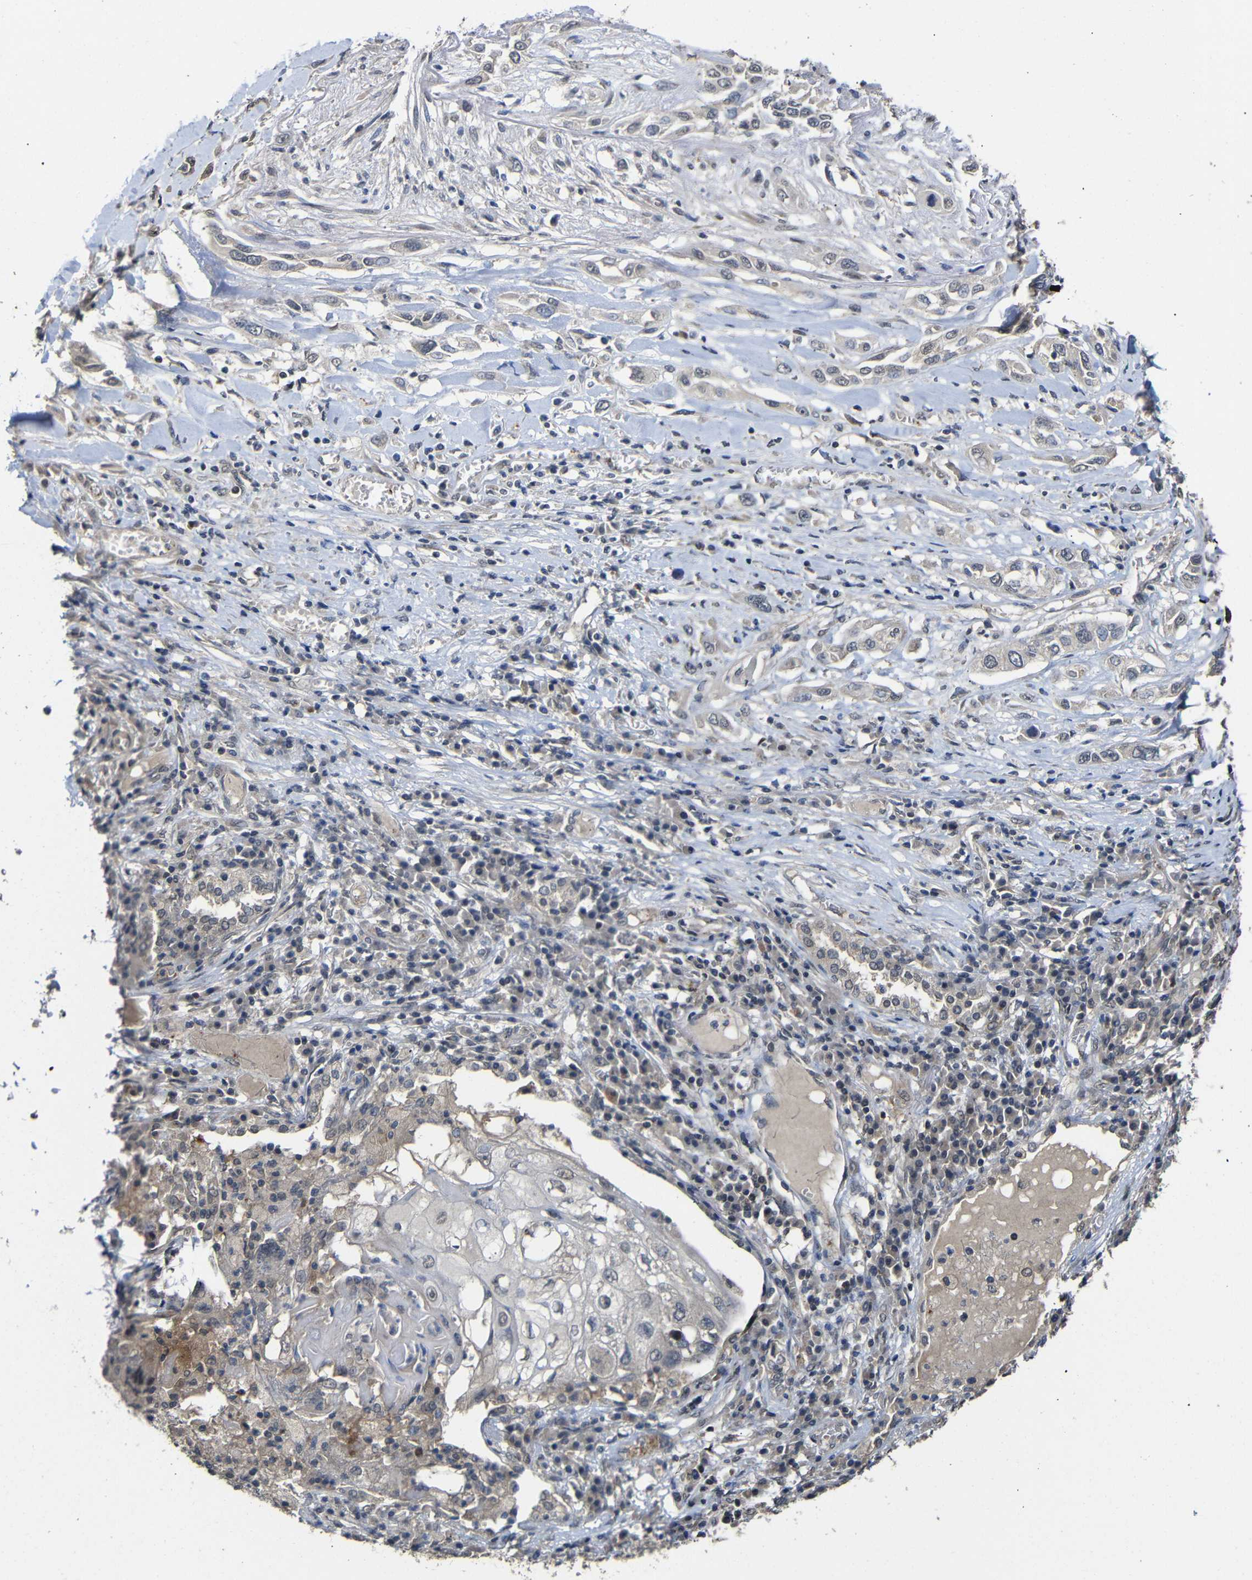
{"staining": {"intensity": "negative", "quantity": "none", "location": "none"}, "tissue": "lung cancer", "cell_type": "Tumor cells", "image_type": "cancer", "snomed": [{"axis": "morphology", "description": "Squamous cell carcinoma, NOS"}, {"axis": "topography", "description": "Lung"}], "caption": "The immunohistochemistry image has no significant expression in tumor cells of squamous cell carcinoma (lung) tissue. (DAB (3,3'-diaminobenzidine) immunohistochemistry, high magnification).", "gene": "ATG12", "patient": {"sex": "male", "age": 71}}